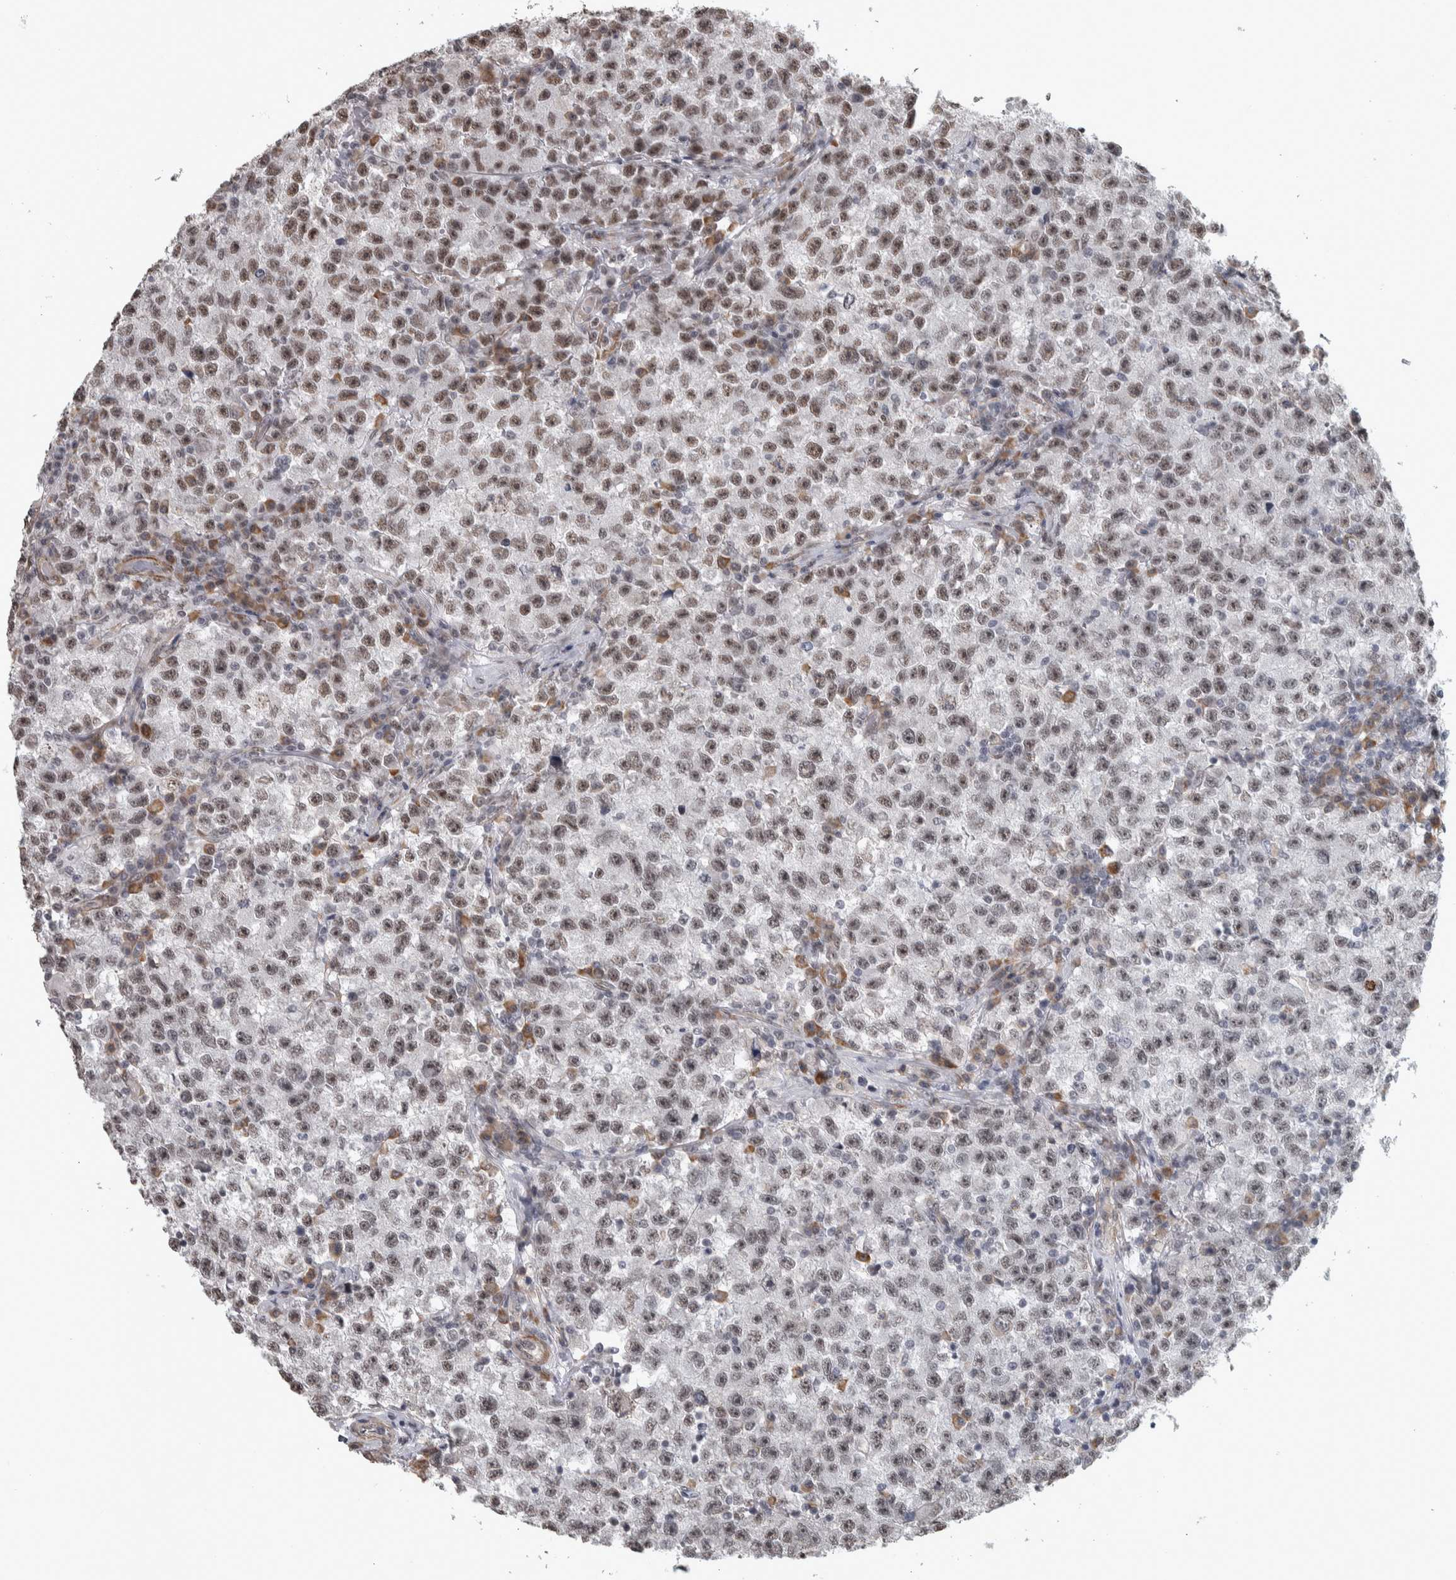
{"staining": {"intensity": "moderate", "quantity": "<25%", "location": "nuclear"}, "tissue": "testis cancer", "cell_type": "Tumor cells", "image_type": "cancer", "snomed": [{"axis": "morphology", "description": "Seminoma, NOS"}, {"axis": "topography", "description": "Testis"}], "caption": "Protein staining exhibits moderate nuclear staining in approximately <25% of tumor cells in testis cancer.", "gene": "DDX42", "patient": {"sex": "male", "age": 22}}